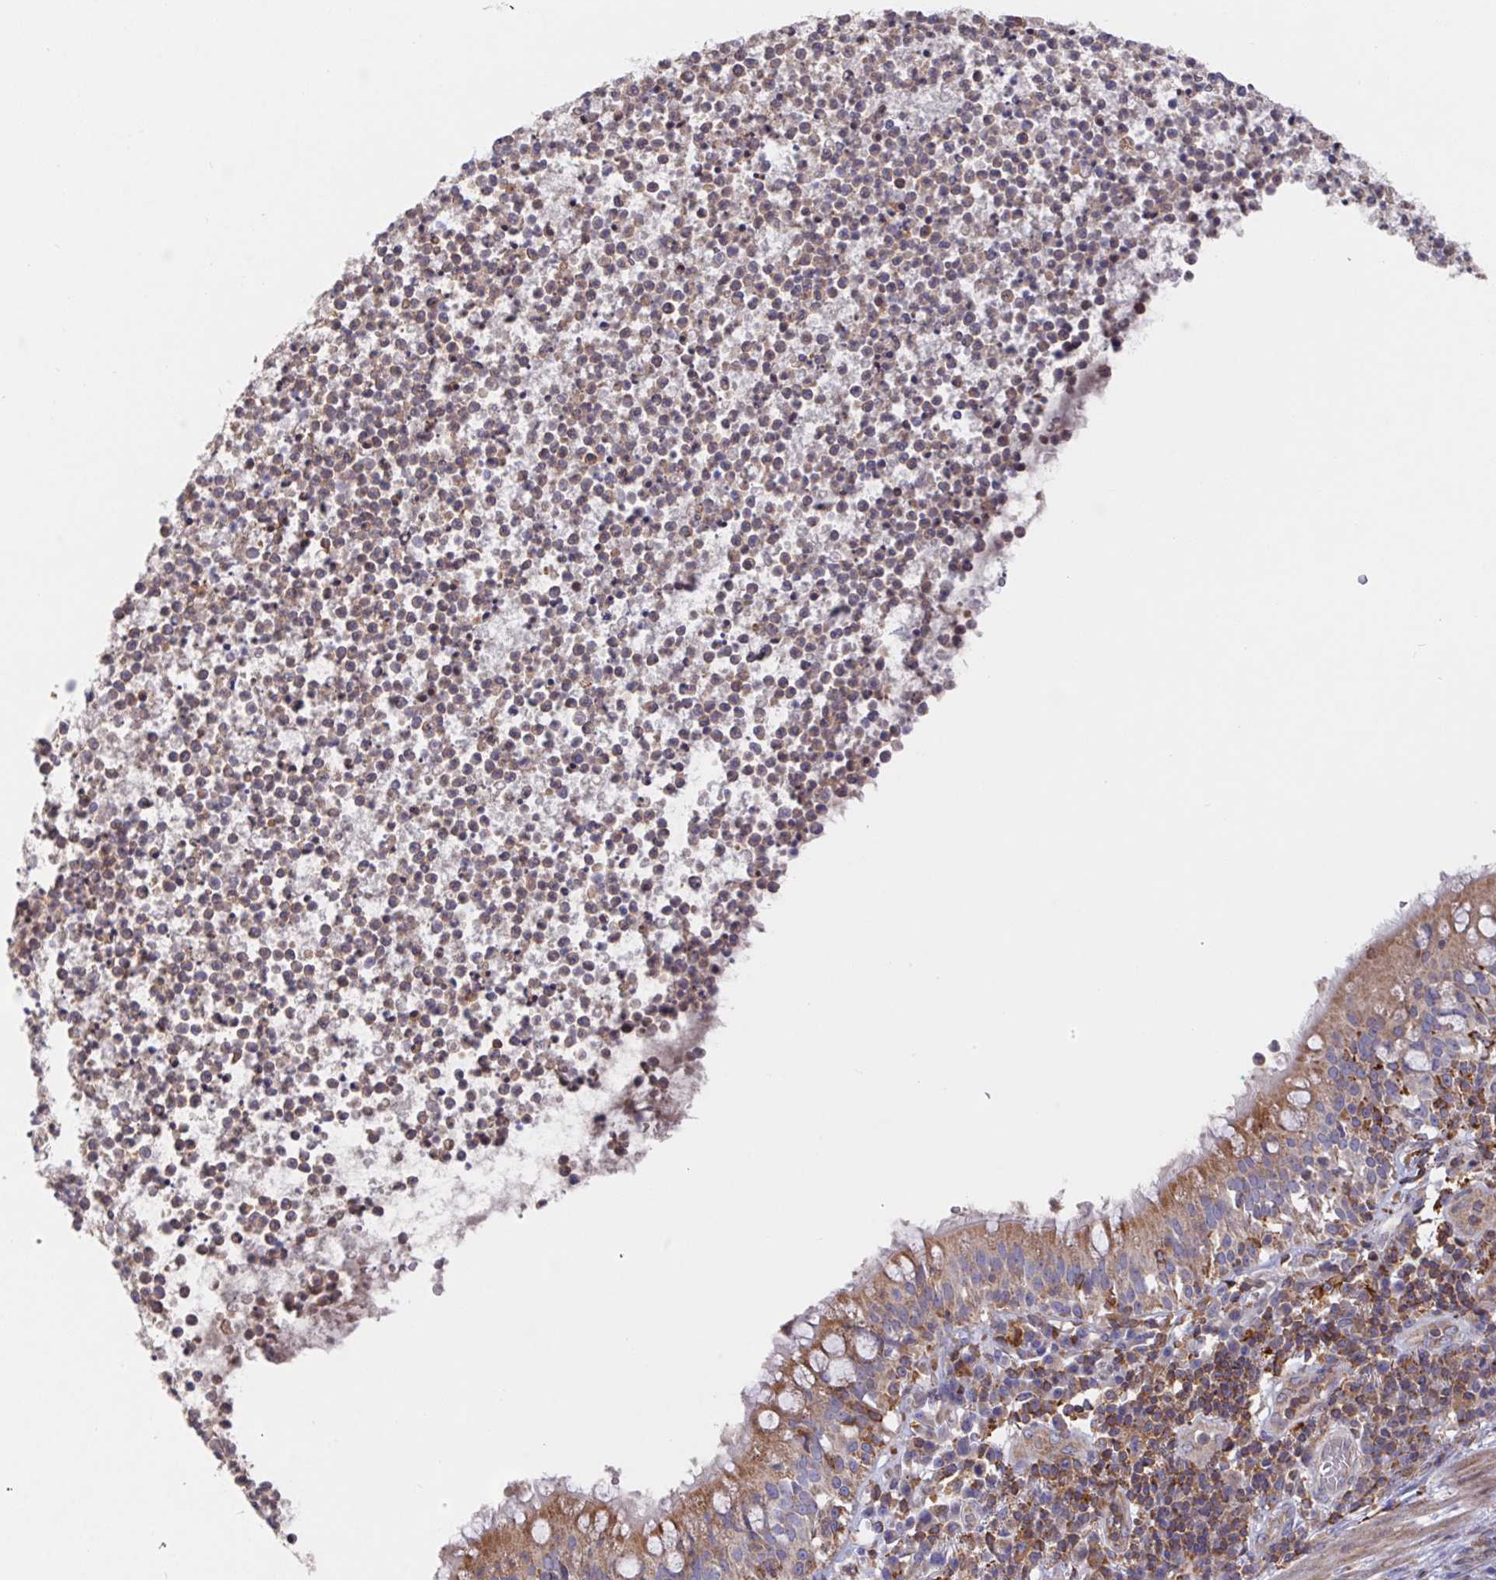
{"staining": {"intensity": "moderate", "quantity": ">75%", "location": "cytoplasmic/membranous"}, "tissue": "bronchus", "cell_type": "Respiratory epithelial cells", "image_type": "normal", "snomed": [{"axis": "morphology", "description": "Normal tissue, NOS"}, {"axis": "topography", "description": "Cartilage tissue"}, {"axis": "topography", "description": "Bronchus"}], "caption": "Immunohistochemistry of benign bronchus demonstrates medium levels of moderate cytoplasmic/membranous expression in about >75% of respiratory epithelial cells.", "gene": "FAM241A", "patient": {"sex": "male", "age": 56}}